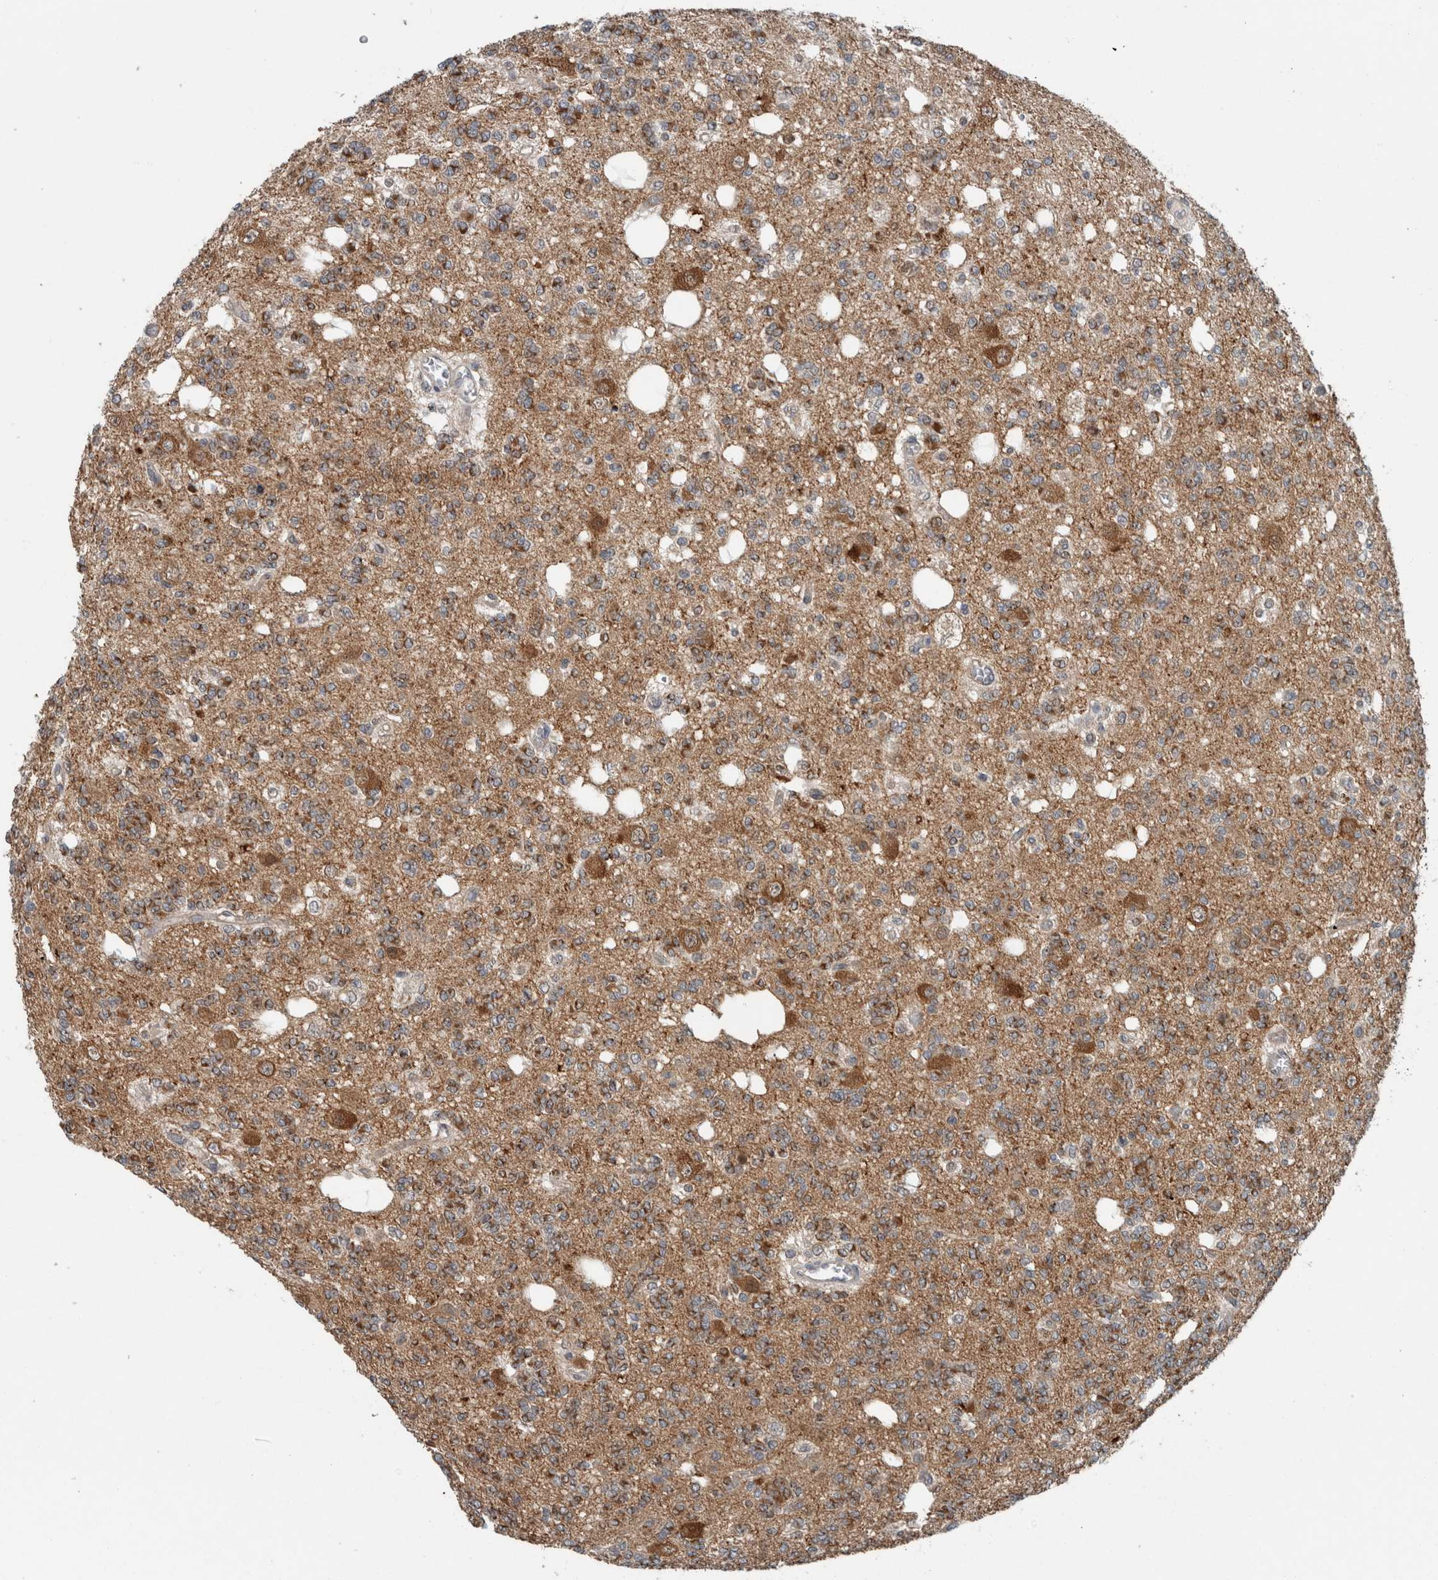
{"staining": {"intensity": "moderate", "quantity": ">75%", "location": "cytoplasmic/membranous"}, "tissue": "glioma", "cell_type": "Tumor cells", "image_type": "cancer", "snomed": [{"axis": "morphology", "description": "Glioma, malignant, Low grade"}, {"axis": "topography", "description": "Brain"}], "caption": "This is a histology image of IHC staining of glioma, which shows moderate positivity in the cytoplasmic/membranous of tumor cells.", "gene": "GBA2", "patient": {"sex": "male", "age": 38}}